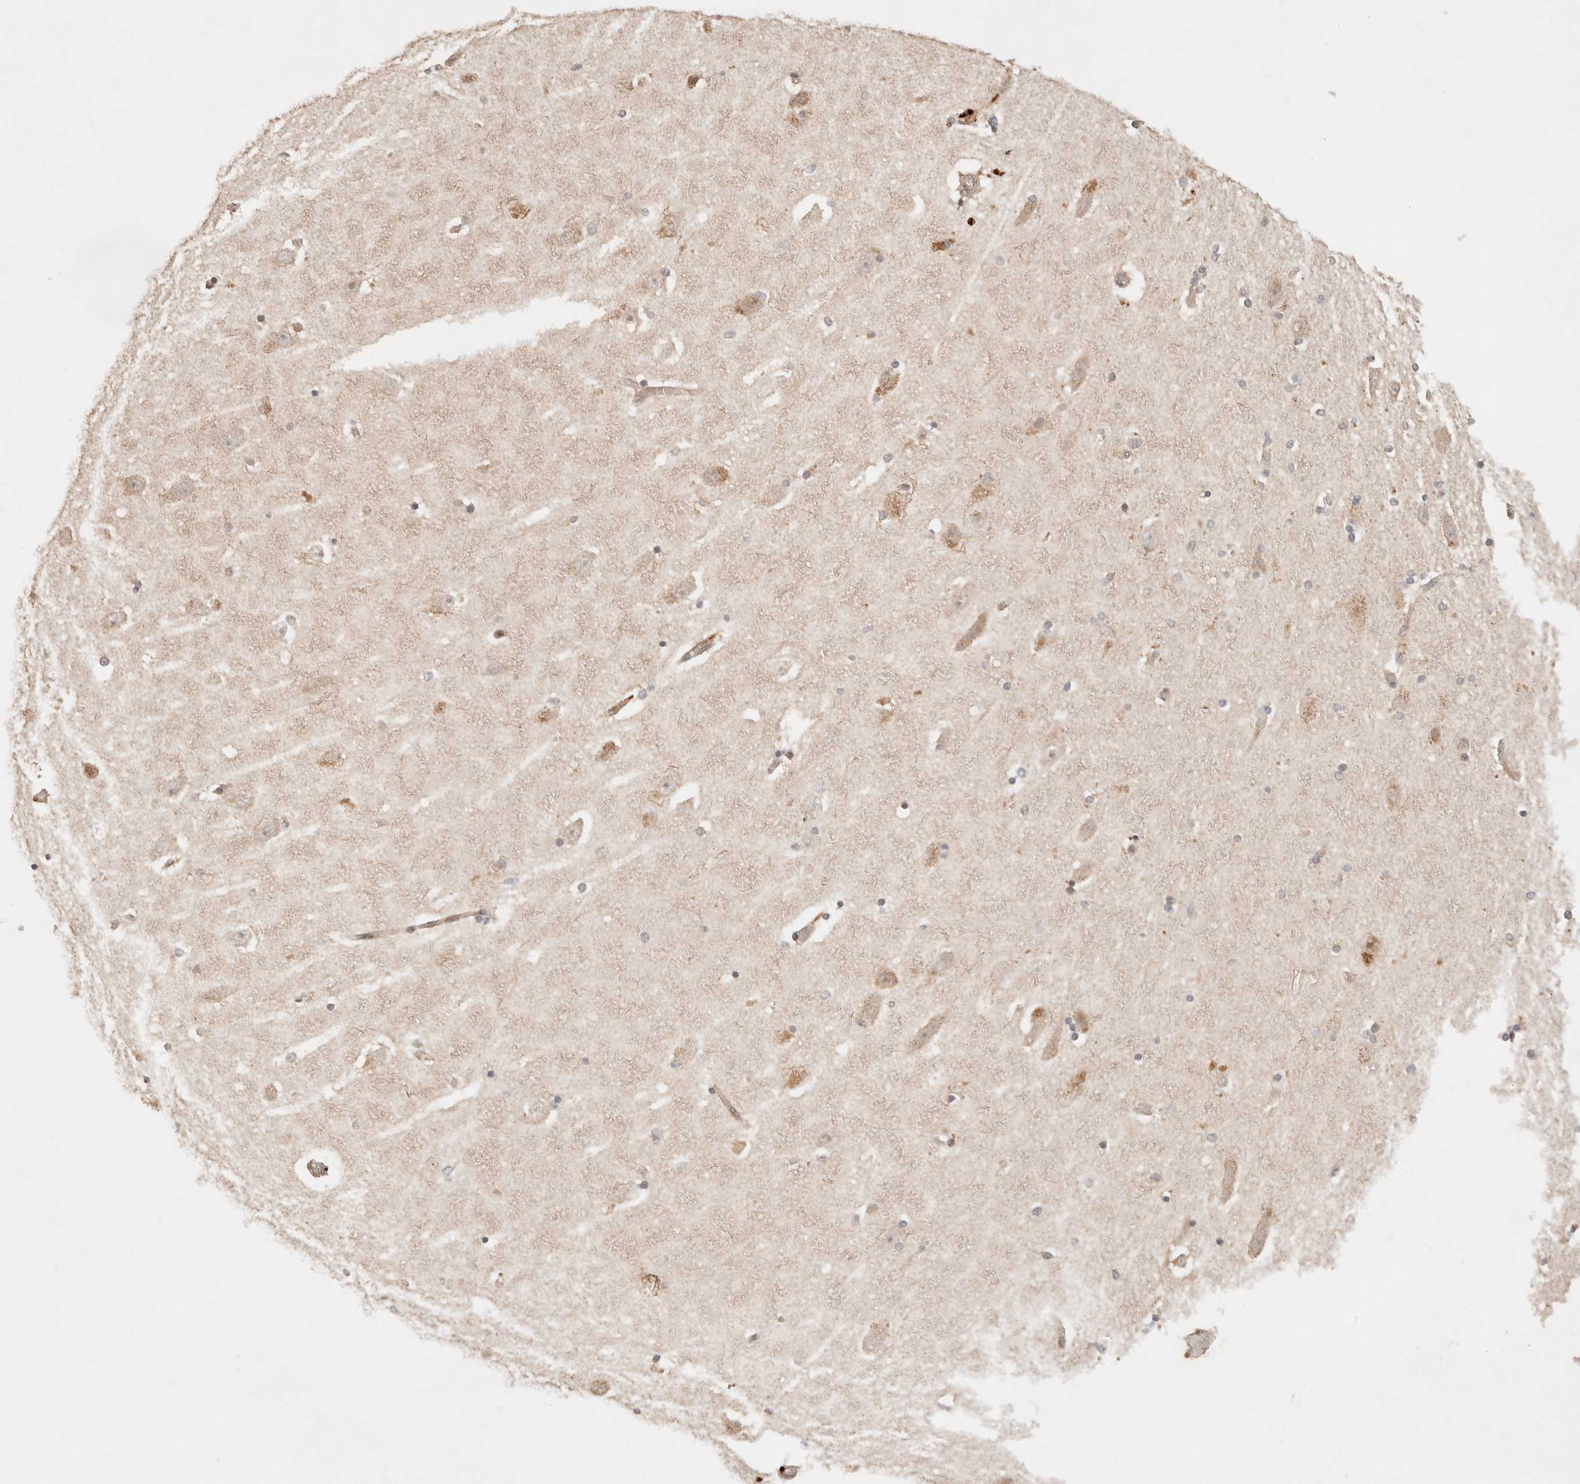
{"staining": {"intensity": "weak", "quantity": "<25%", "location": "cytoplasmic/membranous"}, "tissue": "hippocampus", "cell_type": "Glial cells", "image_type": "normal", "snomed": [{"axis": "morphology", "description": "Normal tissue, NOS"}, {"axis": "topography", "description": "Hippocampus"}], "caption": "Hippocampus was stained to show a protein in brown. There is no significant expression in glial cells. The staining was performed using DAB to visualize the protein expression in brown, while the nuclei were stained in blue with hematoxylin (Magnification: 20x).", "gene": "PHLDA3", "patient": {"sex": "female", "age": 54}}